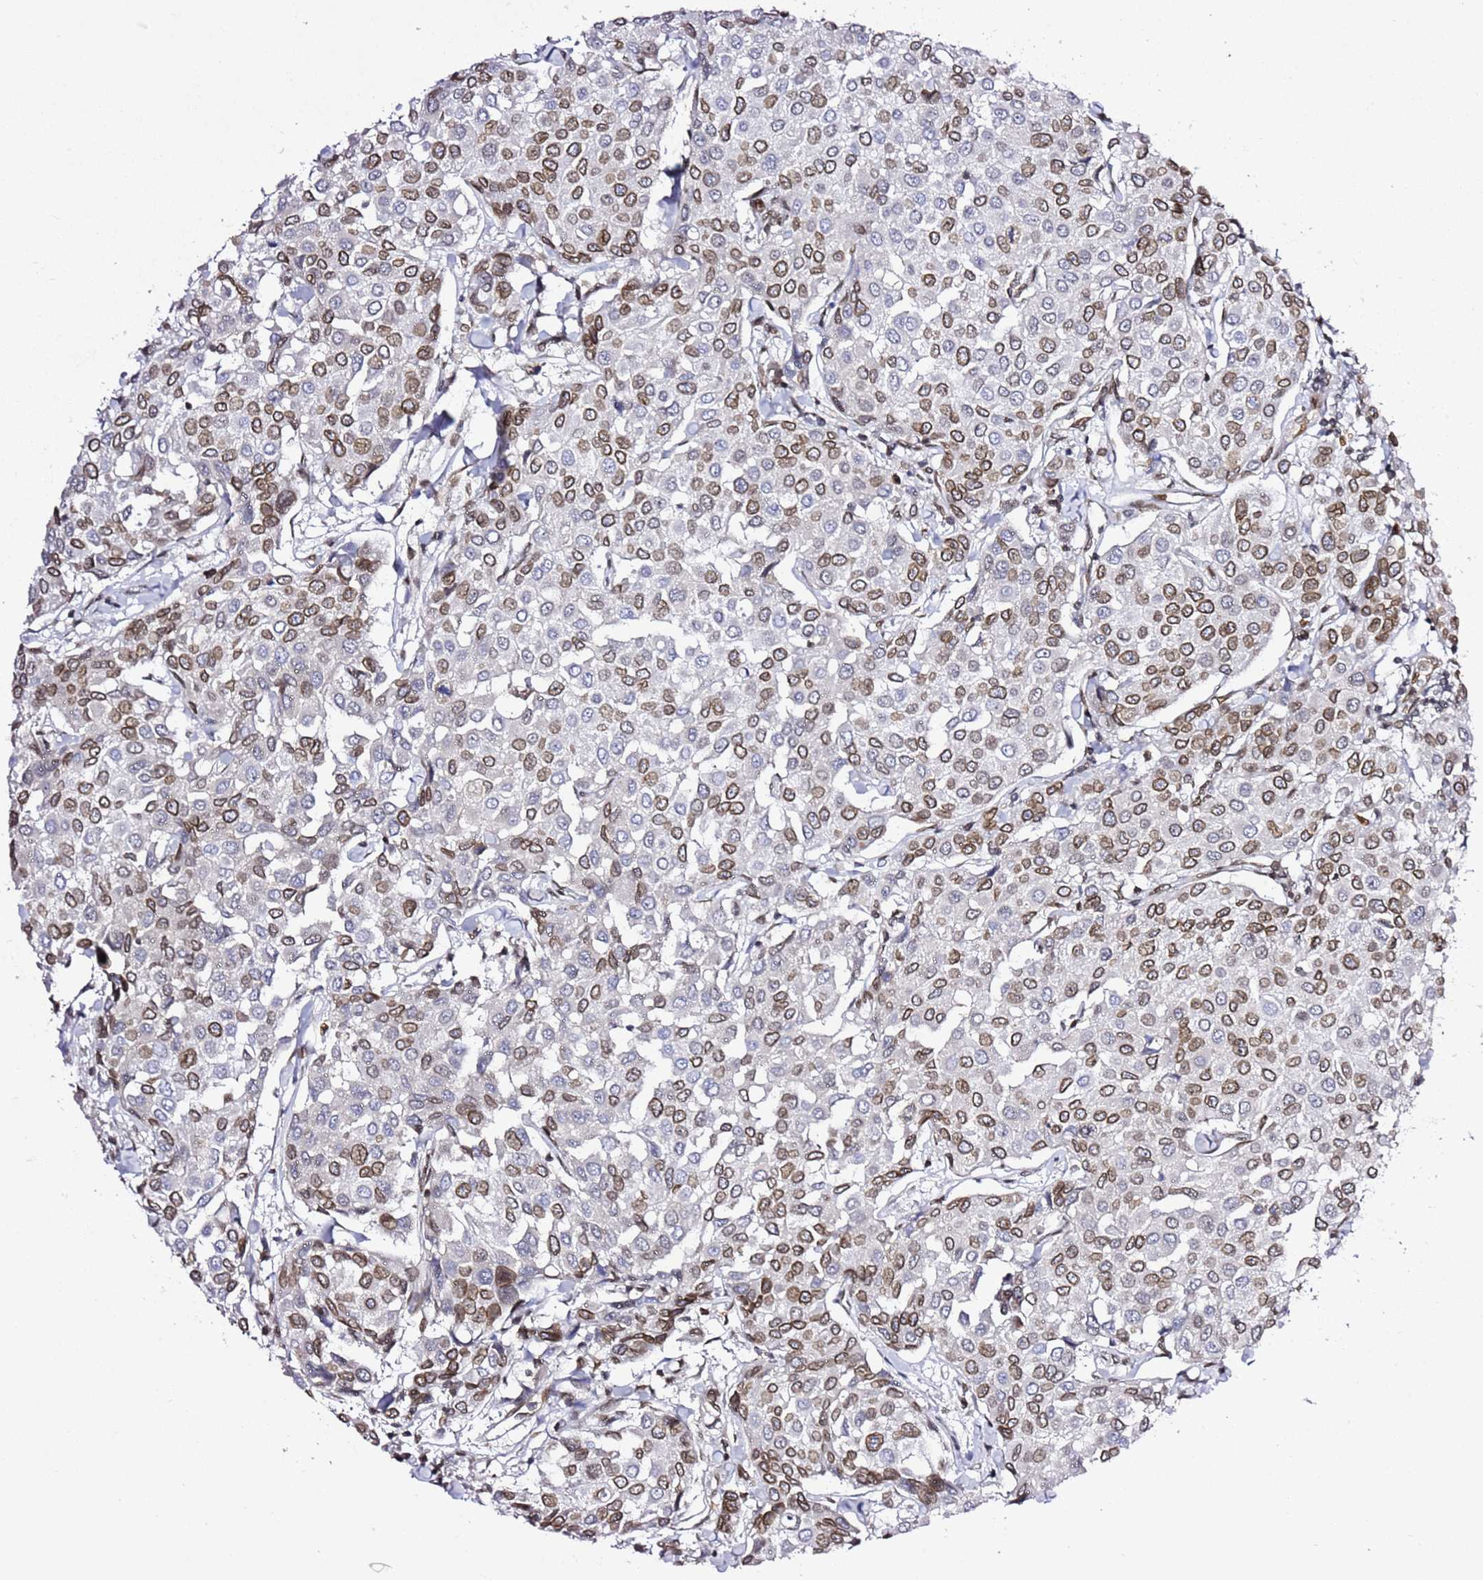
{"staining": {"intensity": "moderate", "quantity": ">75%", "location": "cytoplasmic/membranous,nuclear"}, "tissue": "breast cancer", "cell_type": "Tumor cells", "image_type": "cancer", "snomed": [{"axis": "morphology", "description": "Duct carcinoma"}, {"axis": "topography", "description": "Breast"}], "caption": "Immunohistochemical staining of breast invasive ductal carcinoma reveals medium levels of moderate cytoplasmic/membranous and nuclear protein expression in approximately >75% of tumor cells.", "gene": "POU6F1", "patient": {"sex": "female", "age": 55}}